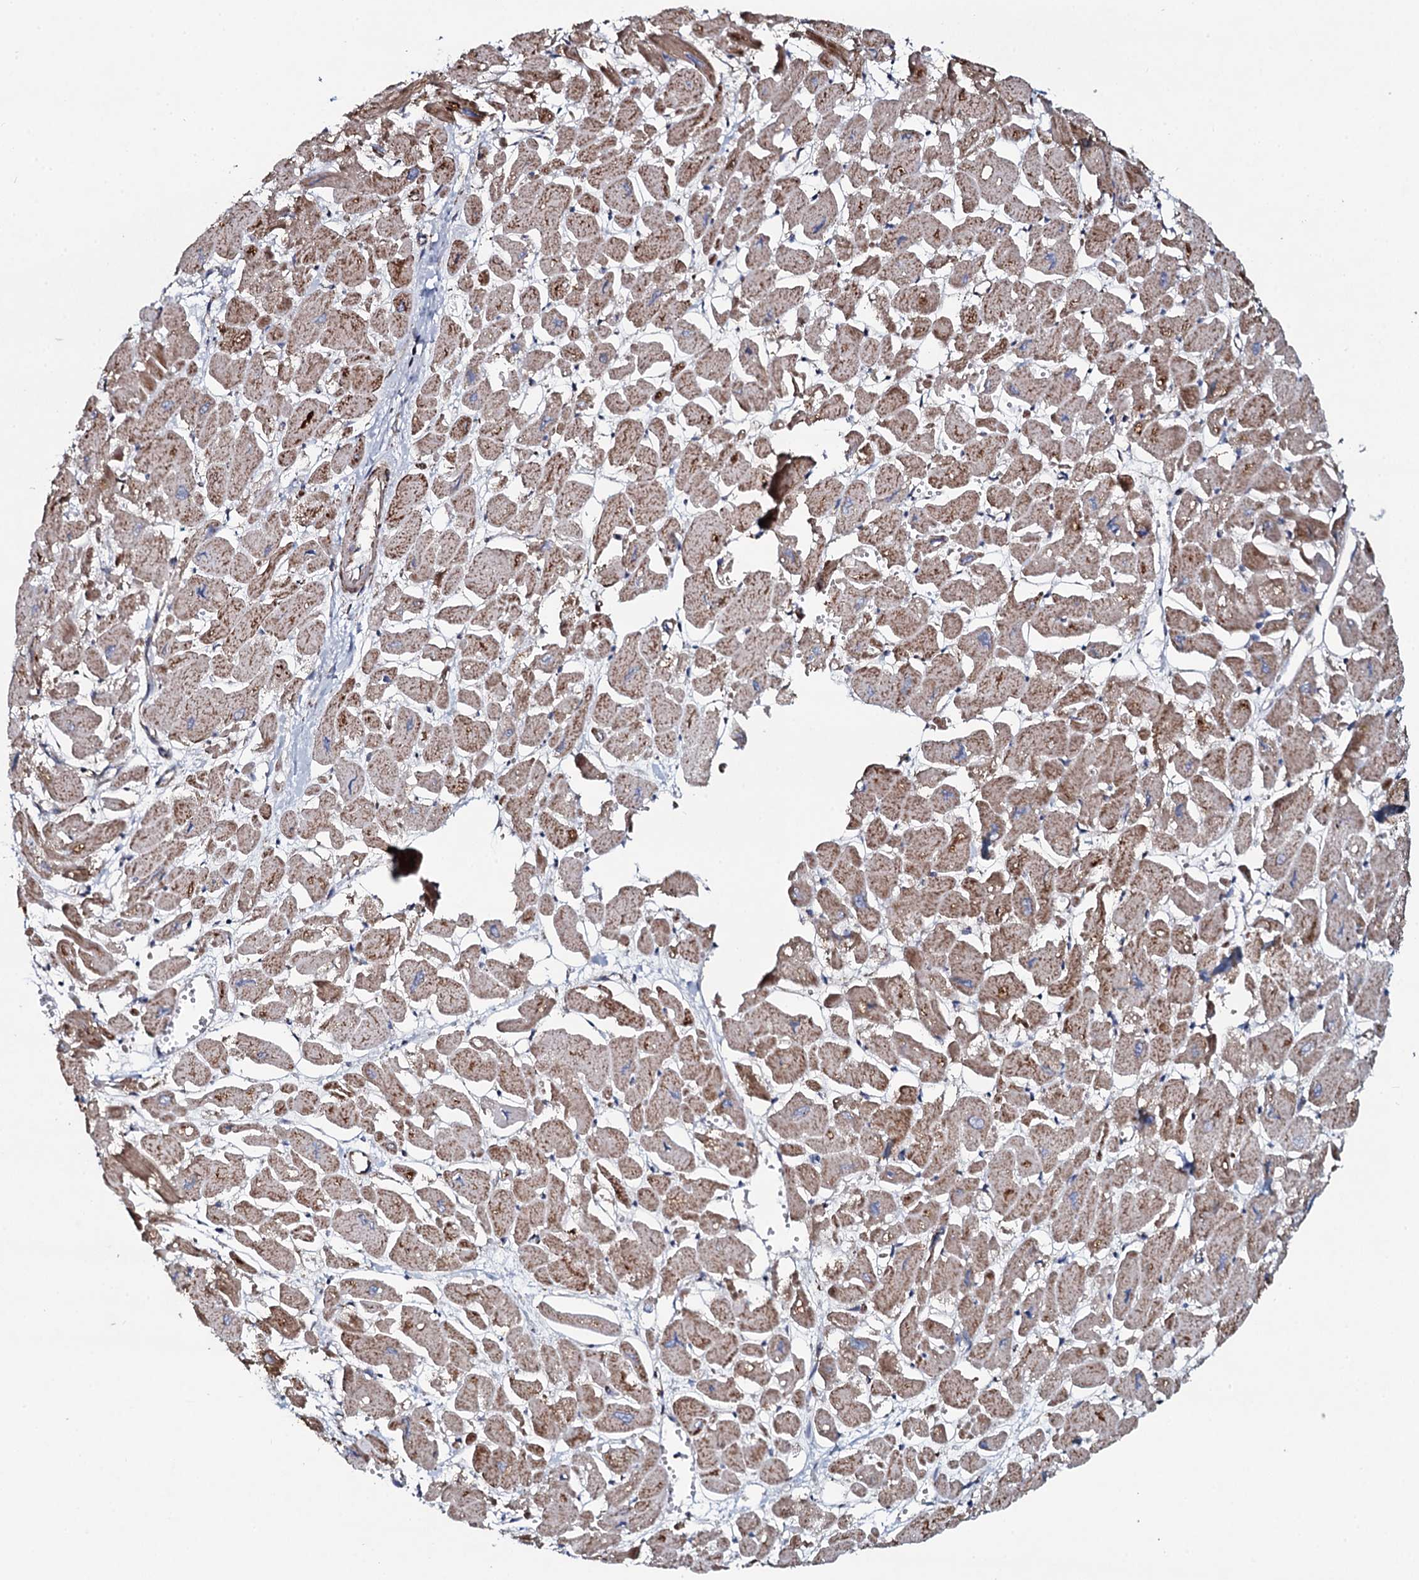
{"staining": {"intensity": "moderate", "quantity": ">75%", "location": "cytoplasmic/membranous"}, "tissue": "heart muscle", "cell_type": "Cardiomyocytes", "image_type": "normal", "snomed": [{"axis": "morphology", "description": "Normal tissue, NOS"}, {"axis": "topography", "description": "Heart"}], "caption": "This image exhibits immunohistochemistry staining of unremarkable human heart muscle, with medium moderate cytoplasmic/membranous staining in approximately >75% of cardiomyocytes.", "gene": "EVC2", "patient": {"sex": "male", "age": 54}}